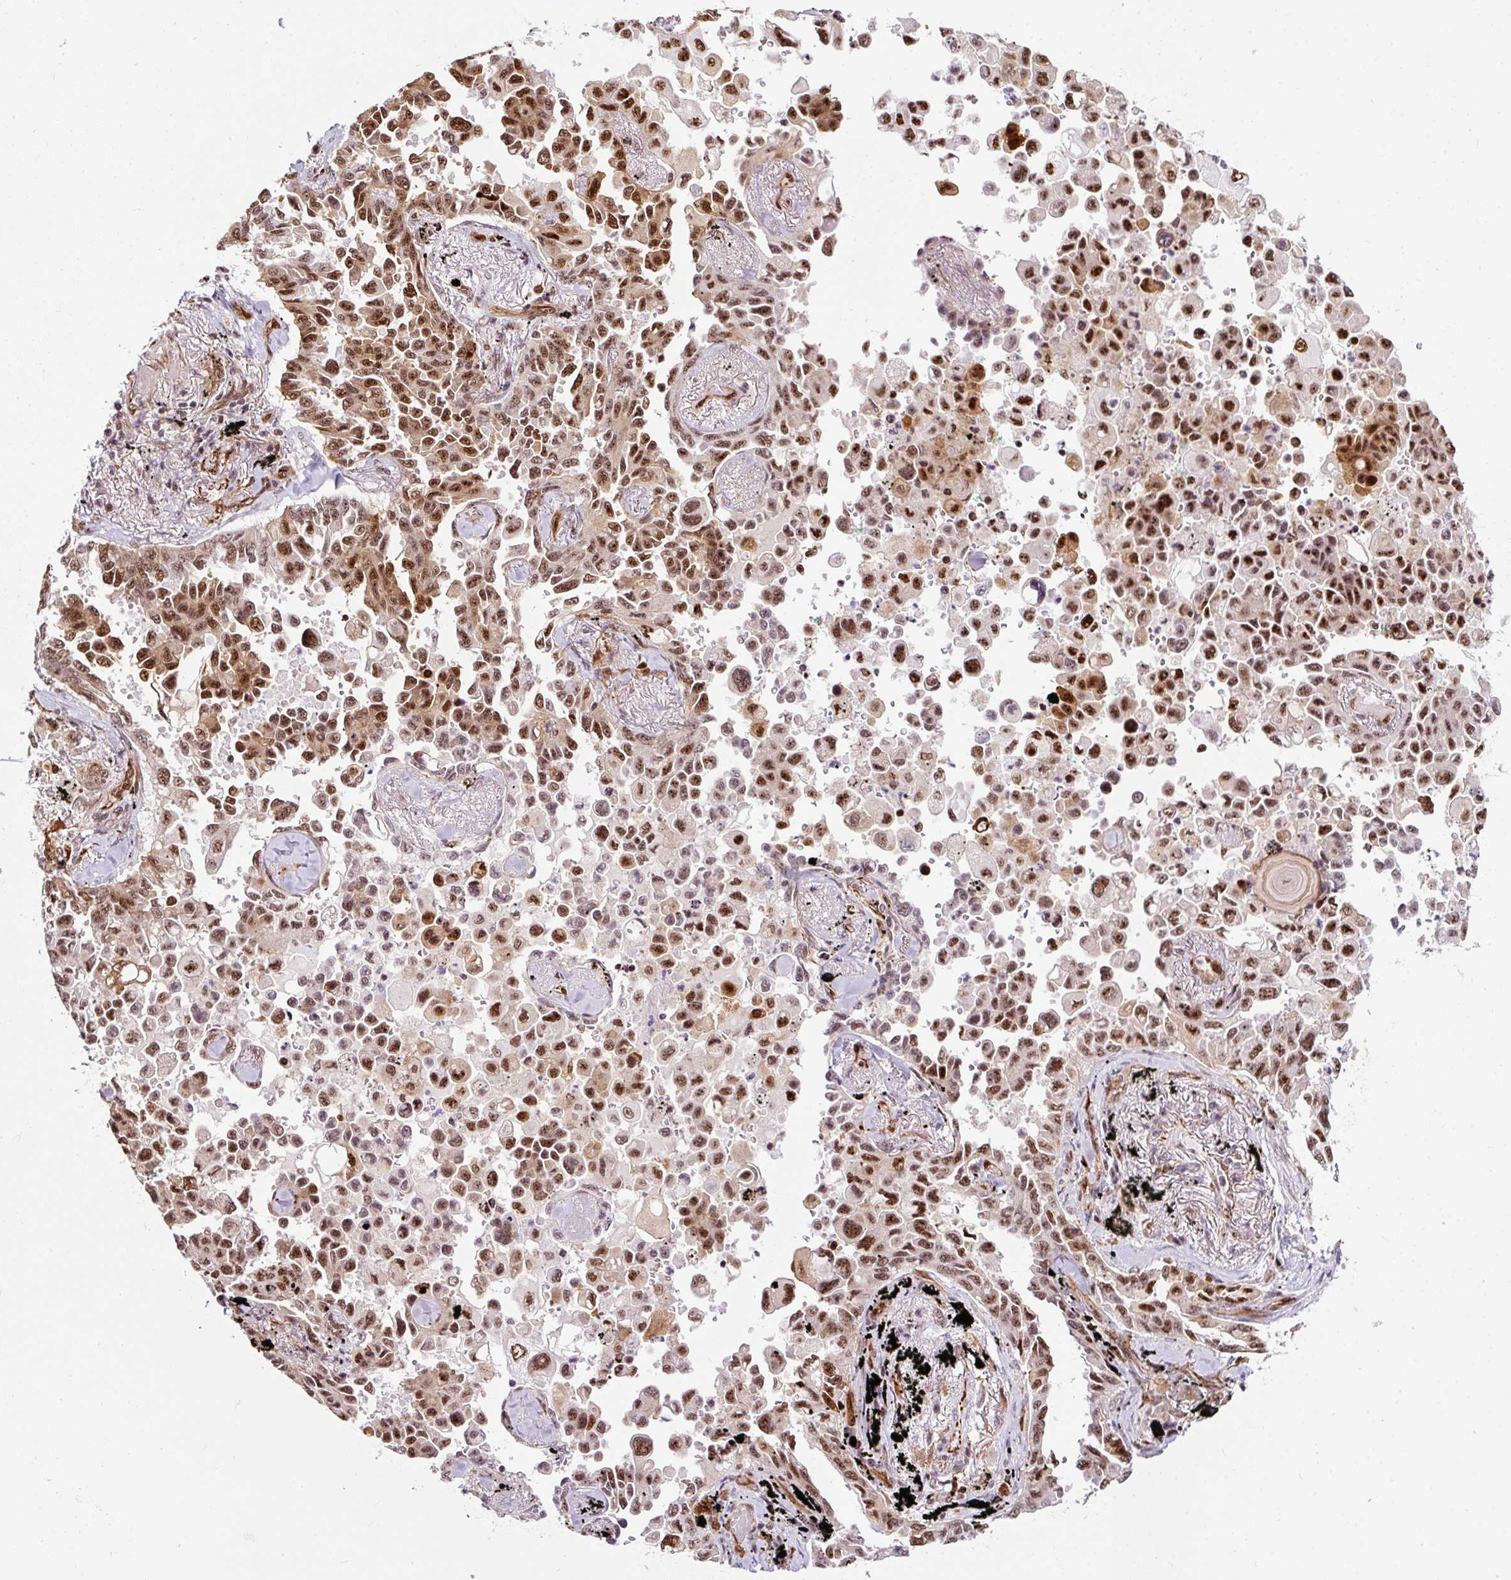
{"staining": {"intensity": "strong", "quantity": ">75%", "location": "nuclear"}, "tissue": "lung cancer", "cell_type": "Tumor cells", "image_type": "cancer", "snomed": [{"axis": "morphology", "description": "Adenocarcinoma, NOS"}, {"axis": "topography", "description": "Lung"}], "caption": "Strong nuclear positivity for a protein is identified in about >75% of tumor cells of lung cancer (adenocarcinoma) using immunohistochemistry.", "gene": "LUC7L2", "patient": {"sex": "female", "age": 67}}